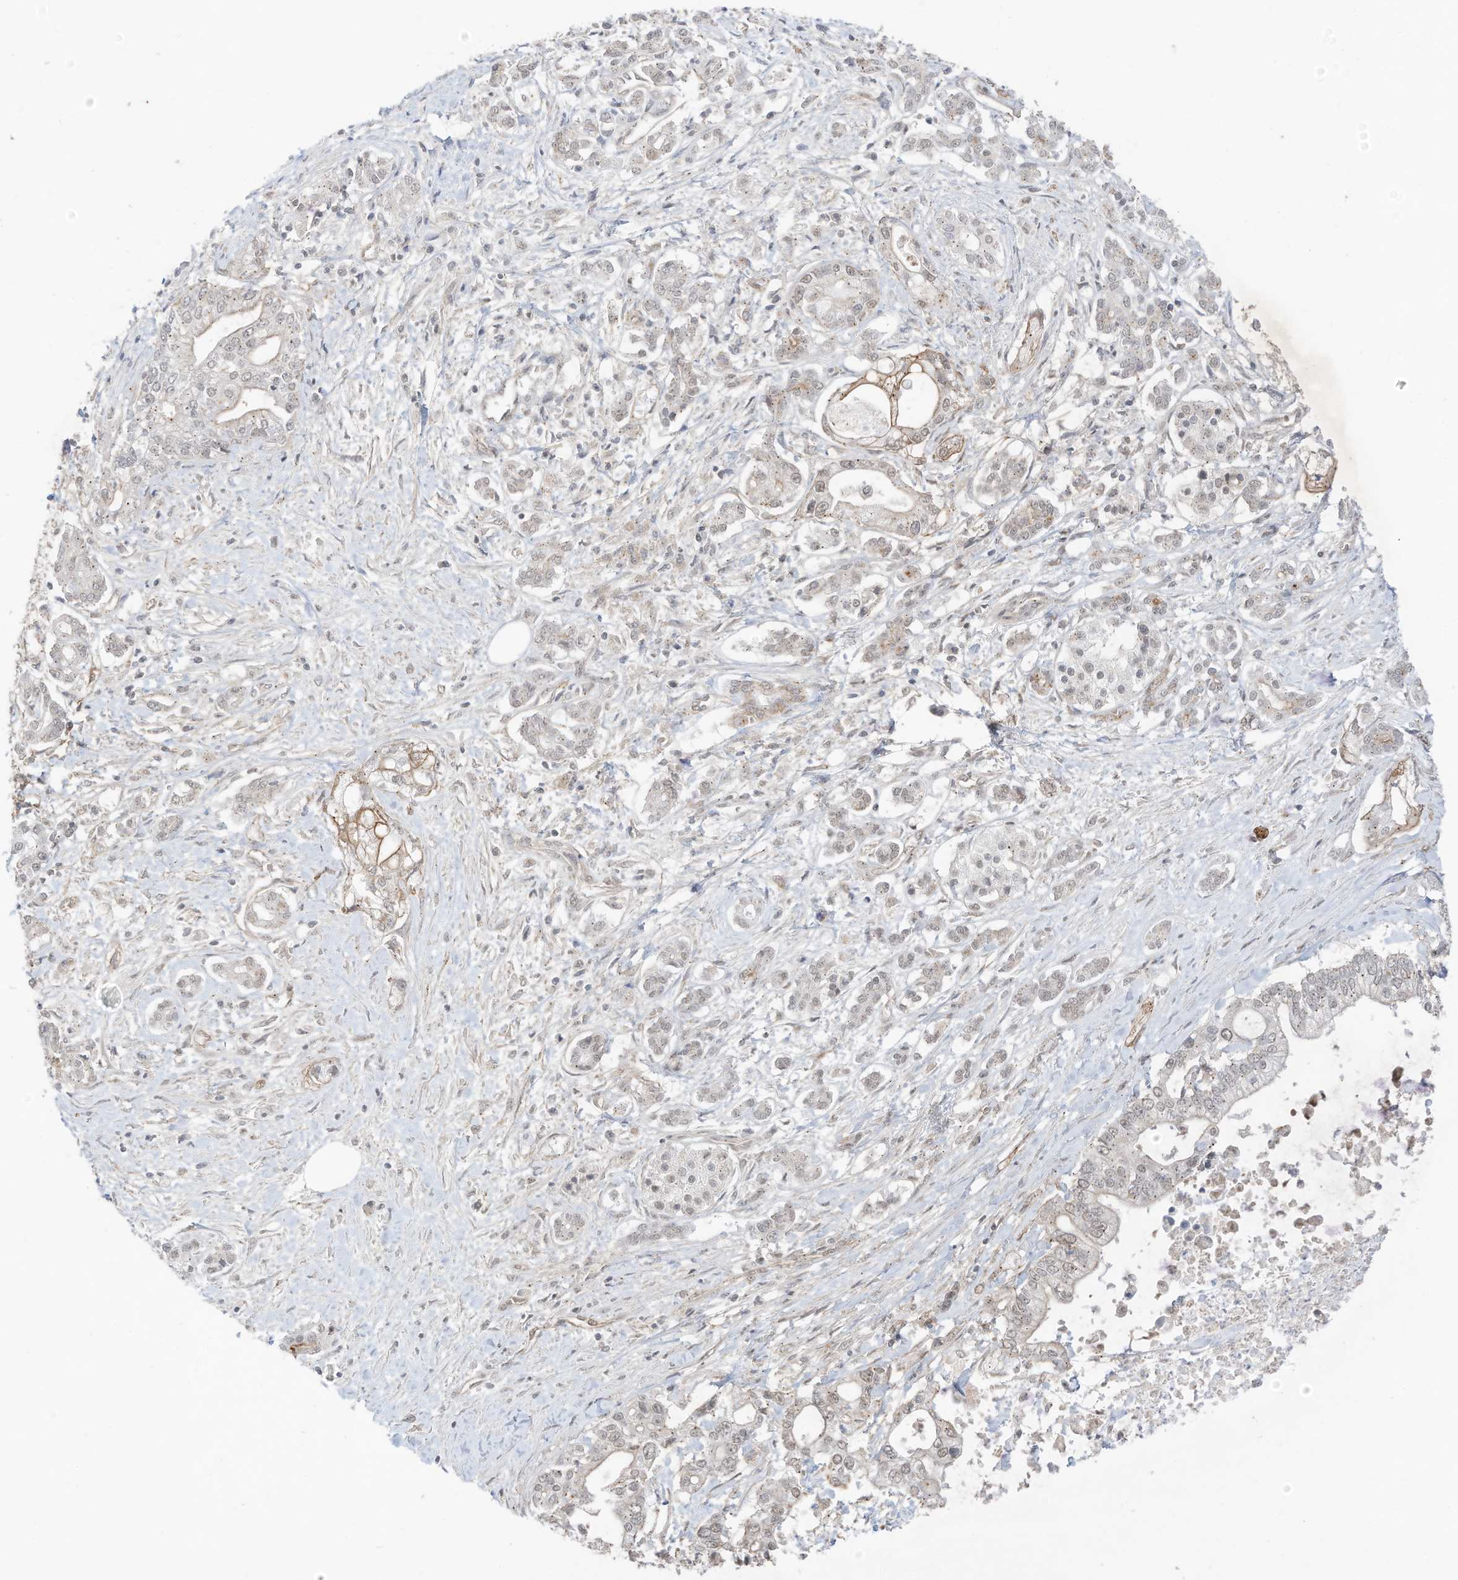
{"staining": {"intensity": "weak", "quantity": "25%-75%", "location": "cytoplasmic/membranous"}, "tissue": "pancreatic cancer", "cell_type": "Tumor cells", "image_type": "cancer", "snomed": [{"axis": "morphology", "description": "Adenocarcinoma, NOS"}, {"axis": "topography", "description": "Pancreas"}], "caption": "A micrograph of human pancreatic adenocarcinoma stained for a protein displays weak cytoplasmic/membranous brown staining in tumor cells.", "gene": "N4BP3", "patient": {"sex": "male", "age": 69}}